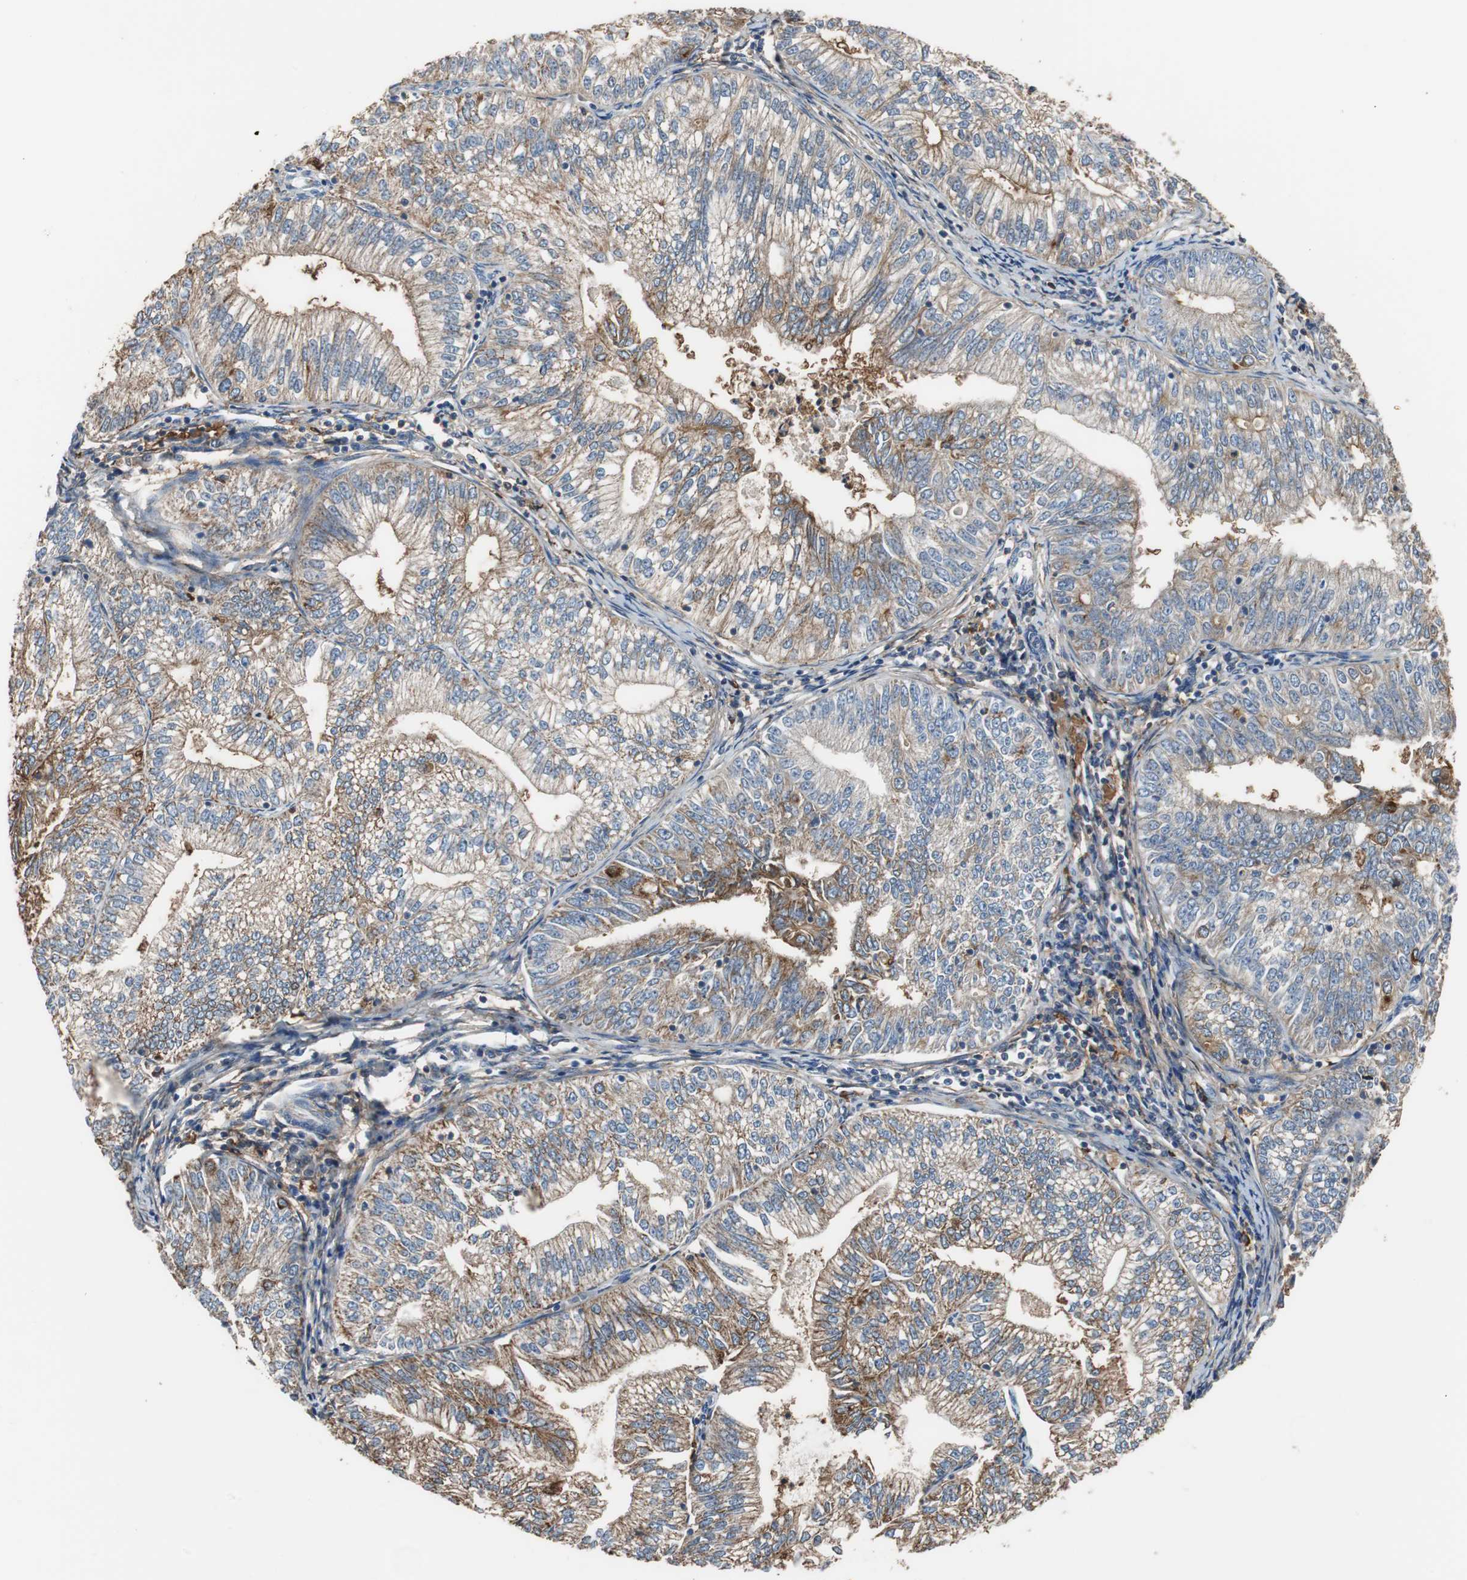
{"staining": {"intensity": "moderate", "quantity": "25%-75%", "location": "cytoplasmic/membranous"}, "tissue": "endometrial cancer", "cell_type": "Tumor cells", "image_type": "cancer", "snomed": [{"axis": "morphology", "description": "Adenocarcinoma, NOS"}, {"axis": "topography", "description": "Endometrium"}], "caption": "Endometrial adenocarcinoma stained for a protein (brown) exhibits moderate cytoplasmic/membranous positive staining in approximately 25%-75% of tumor cells.", "gene": "ANXA4", "patient": {"sex": "female", "age": 69}}